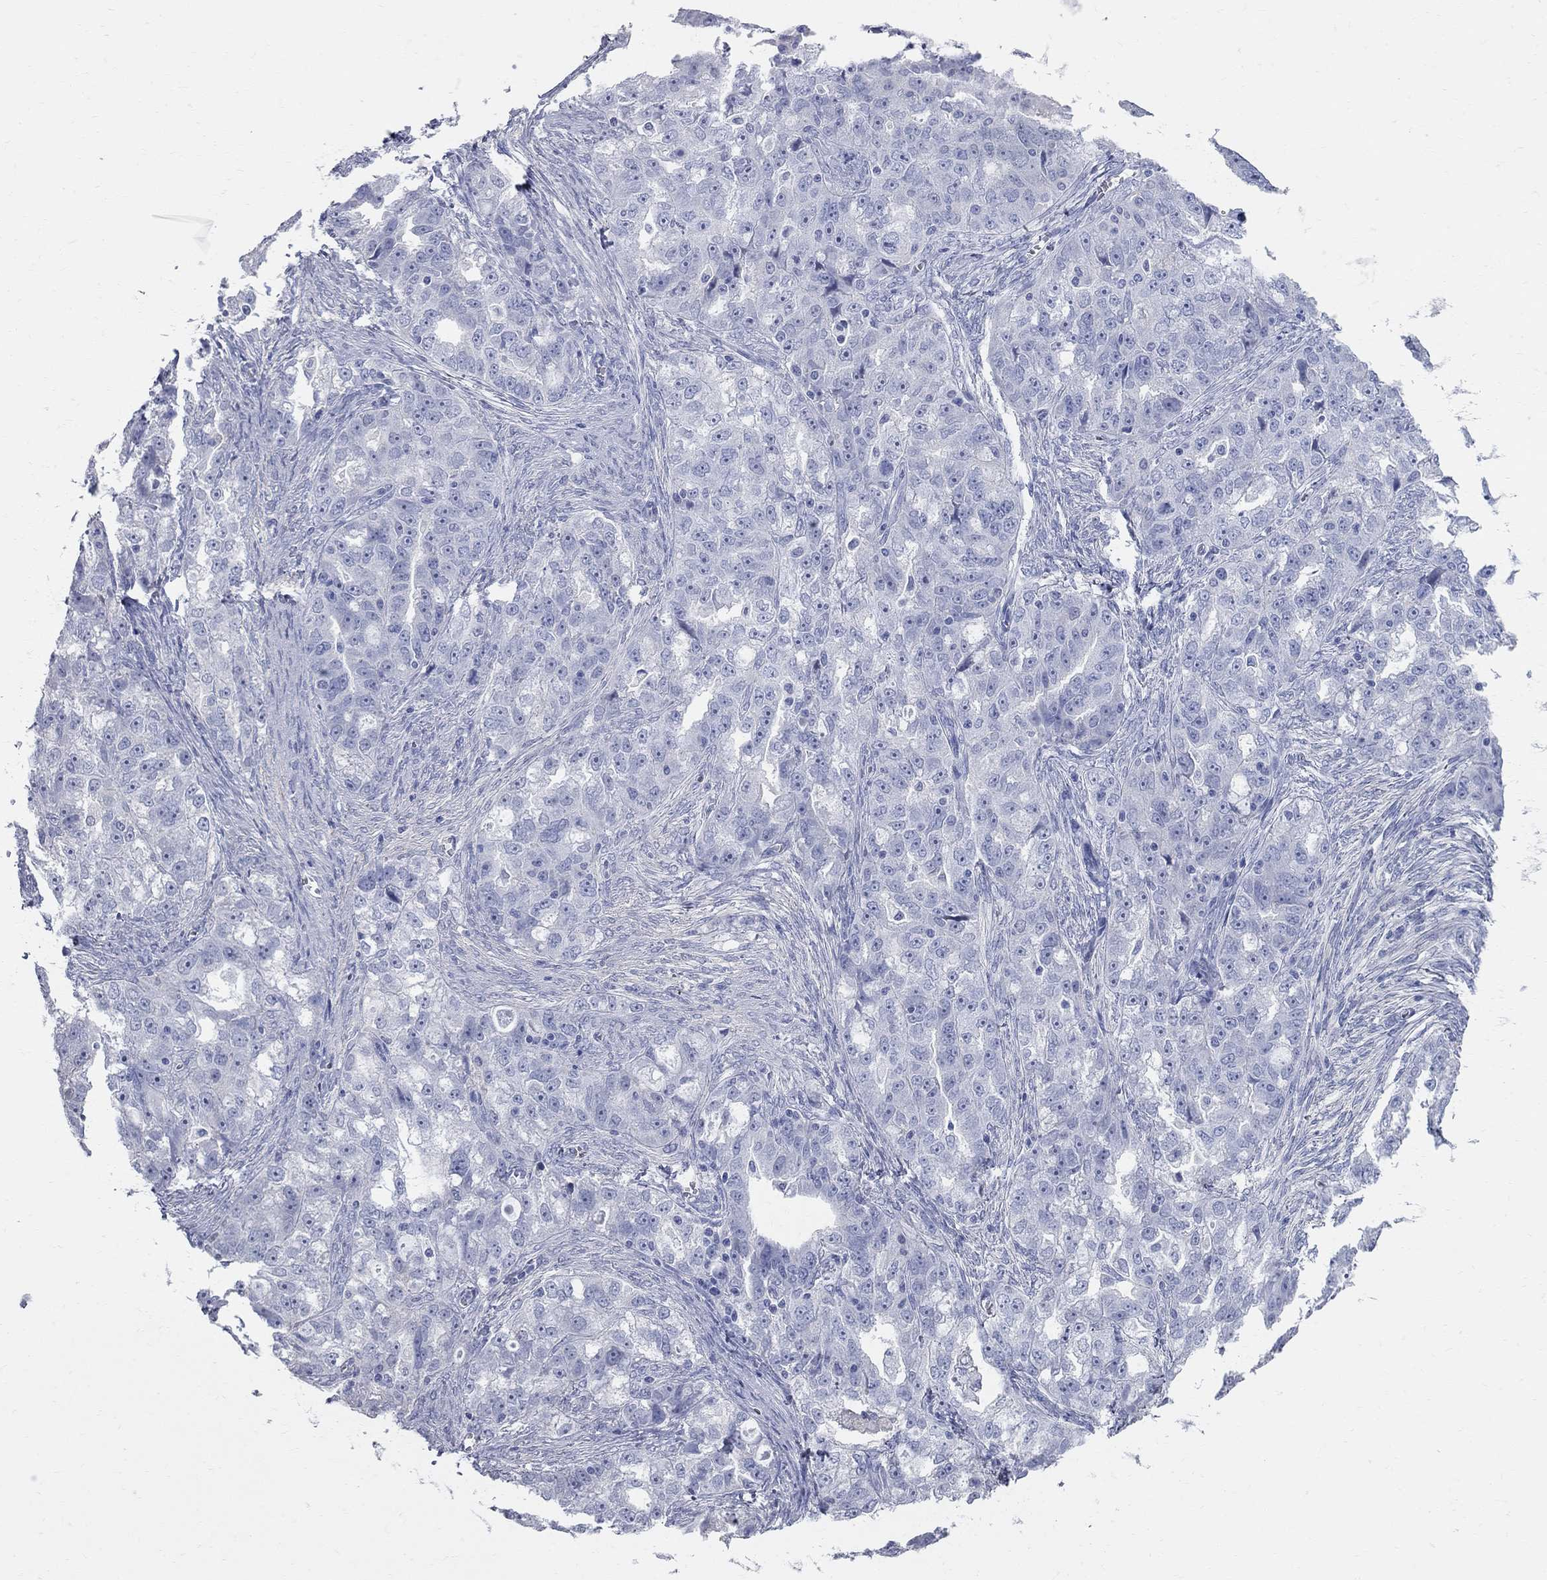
{"staining": {"intensity": "negative", "quantity": "none", "location": "none"}, "tissue": "ovarian cancer", "cell_type": "Tumor cells", "image_type": "cancer", "snomed": [{"axis": "morphology", "description": "Cystadenocarcinoma, serous, NOS"}, {"axis": "topography", "description": "Ovary"}], "caption": "An IHC photomicrograph of serous cystadenocarcinoma (ovarian) is shown. There is no staining in tumor cells of serous cystadenocarcinoma (ovarian). The staining is performed using DAB brown chromogen with nuclei counter-stained in using hematoxylin.", "gene": "AOX1", "patient": {"sex": "female", "age": 51}}